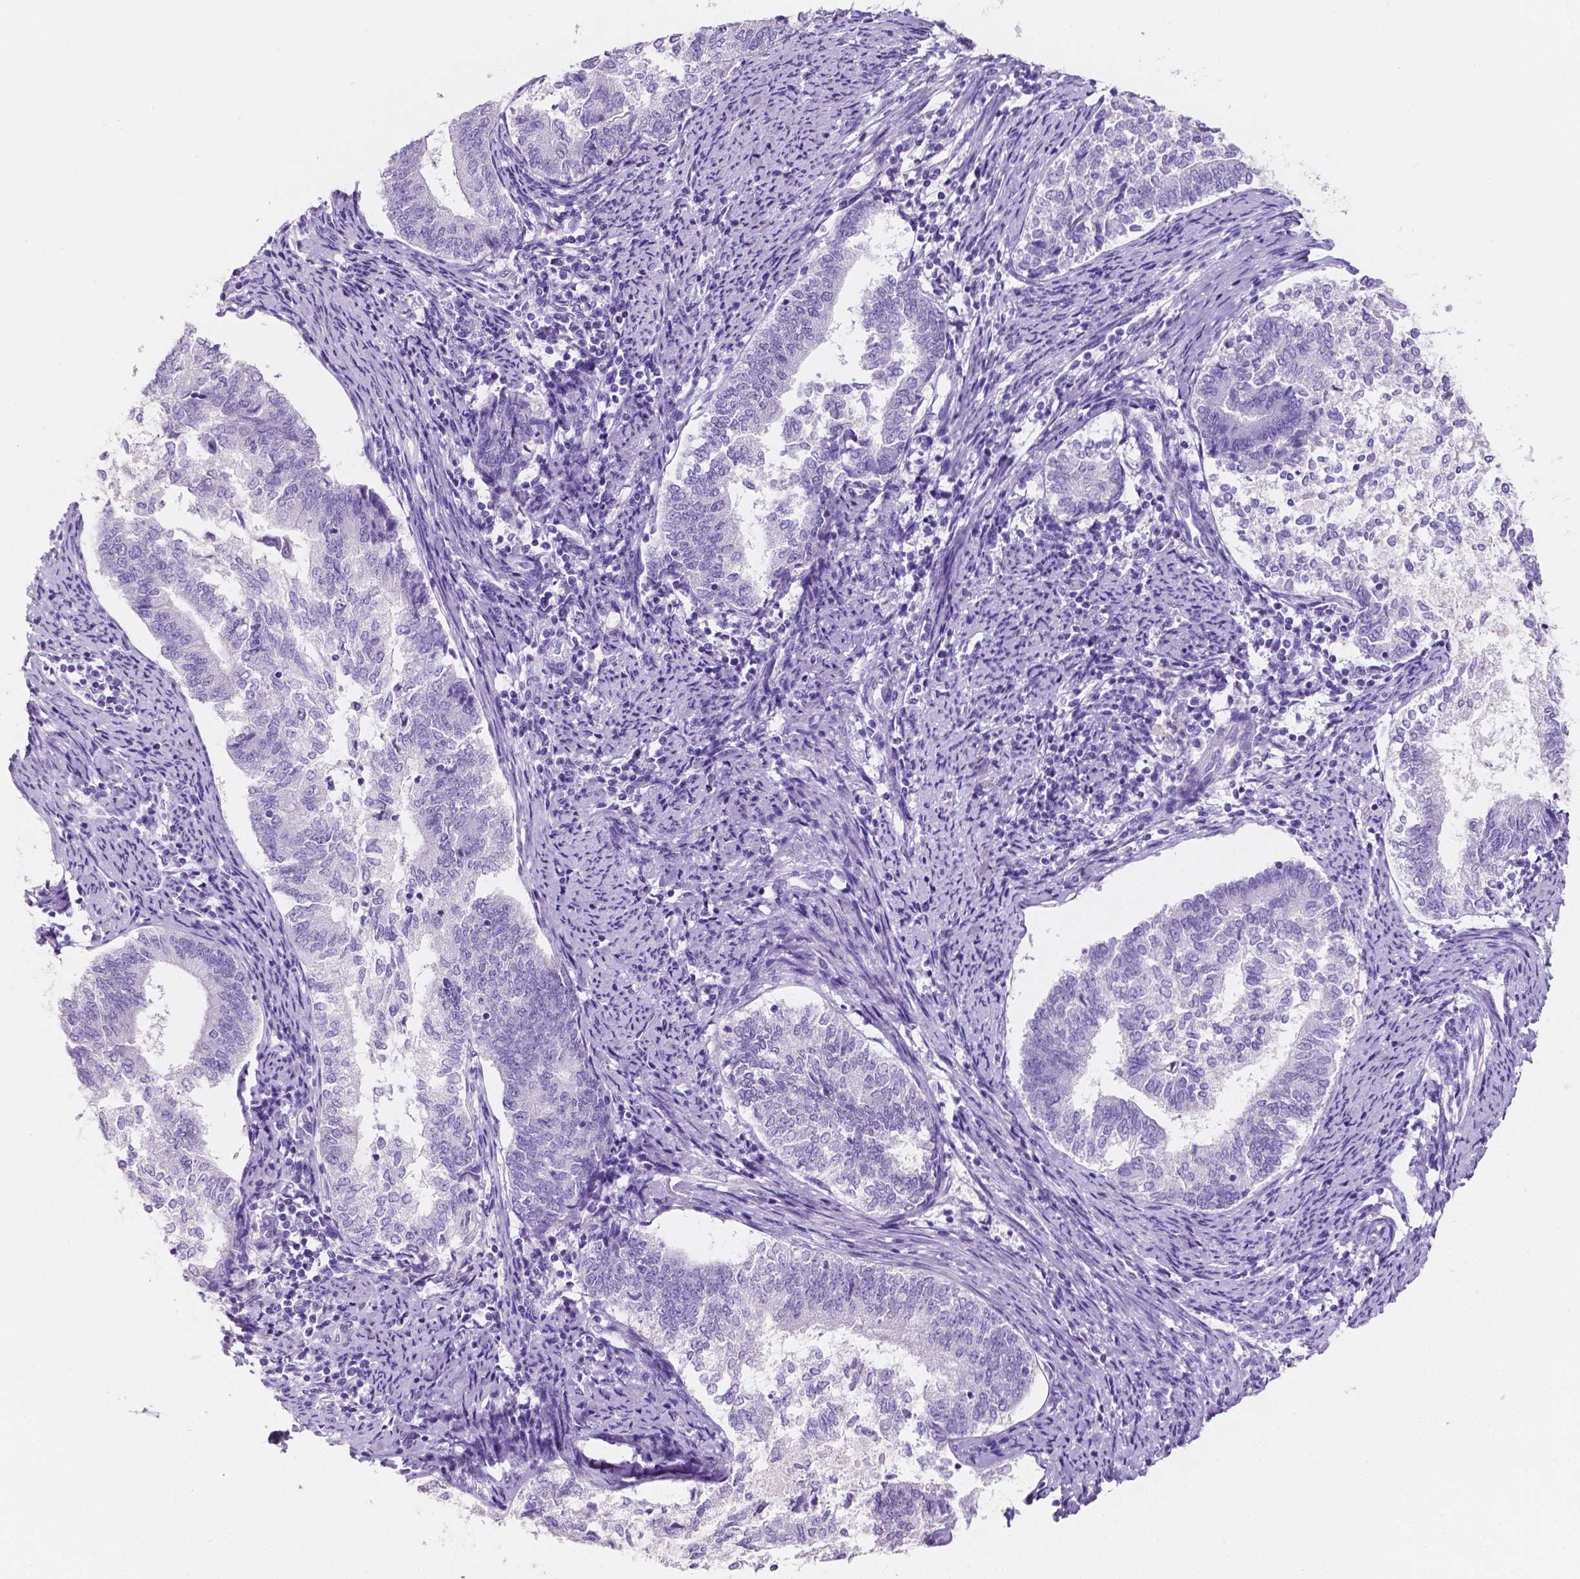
{"staining": {"intensity": "negative", "quantity": "none", "location": "none"}, "tissue": "endometrial cancer", "cell_type": "Tumor cells", "image_type": "cancer", "snomed": [{"axis": "morphology", "description": "Adenocarcinoma, NOS"}, {"axis": "topography", "description": "Endometrium"}], "caption": "IHC image of adenocarcinoma (endometrial) stained for a protein (brown), which displays no positivity in tumor cells.", "gene": "SATB2", "patient": {"sex": "female", "age": 65}}